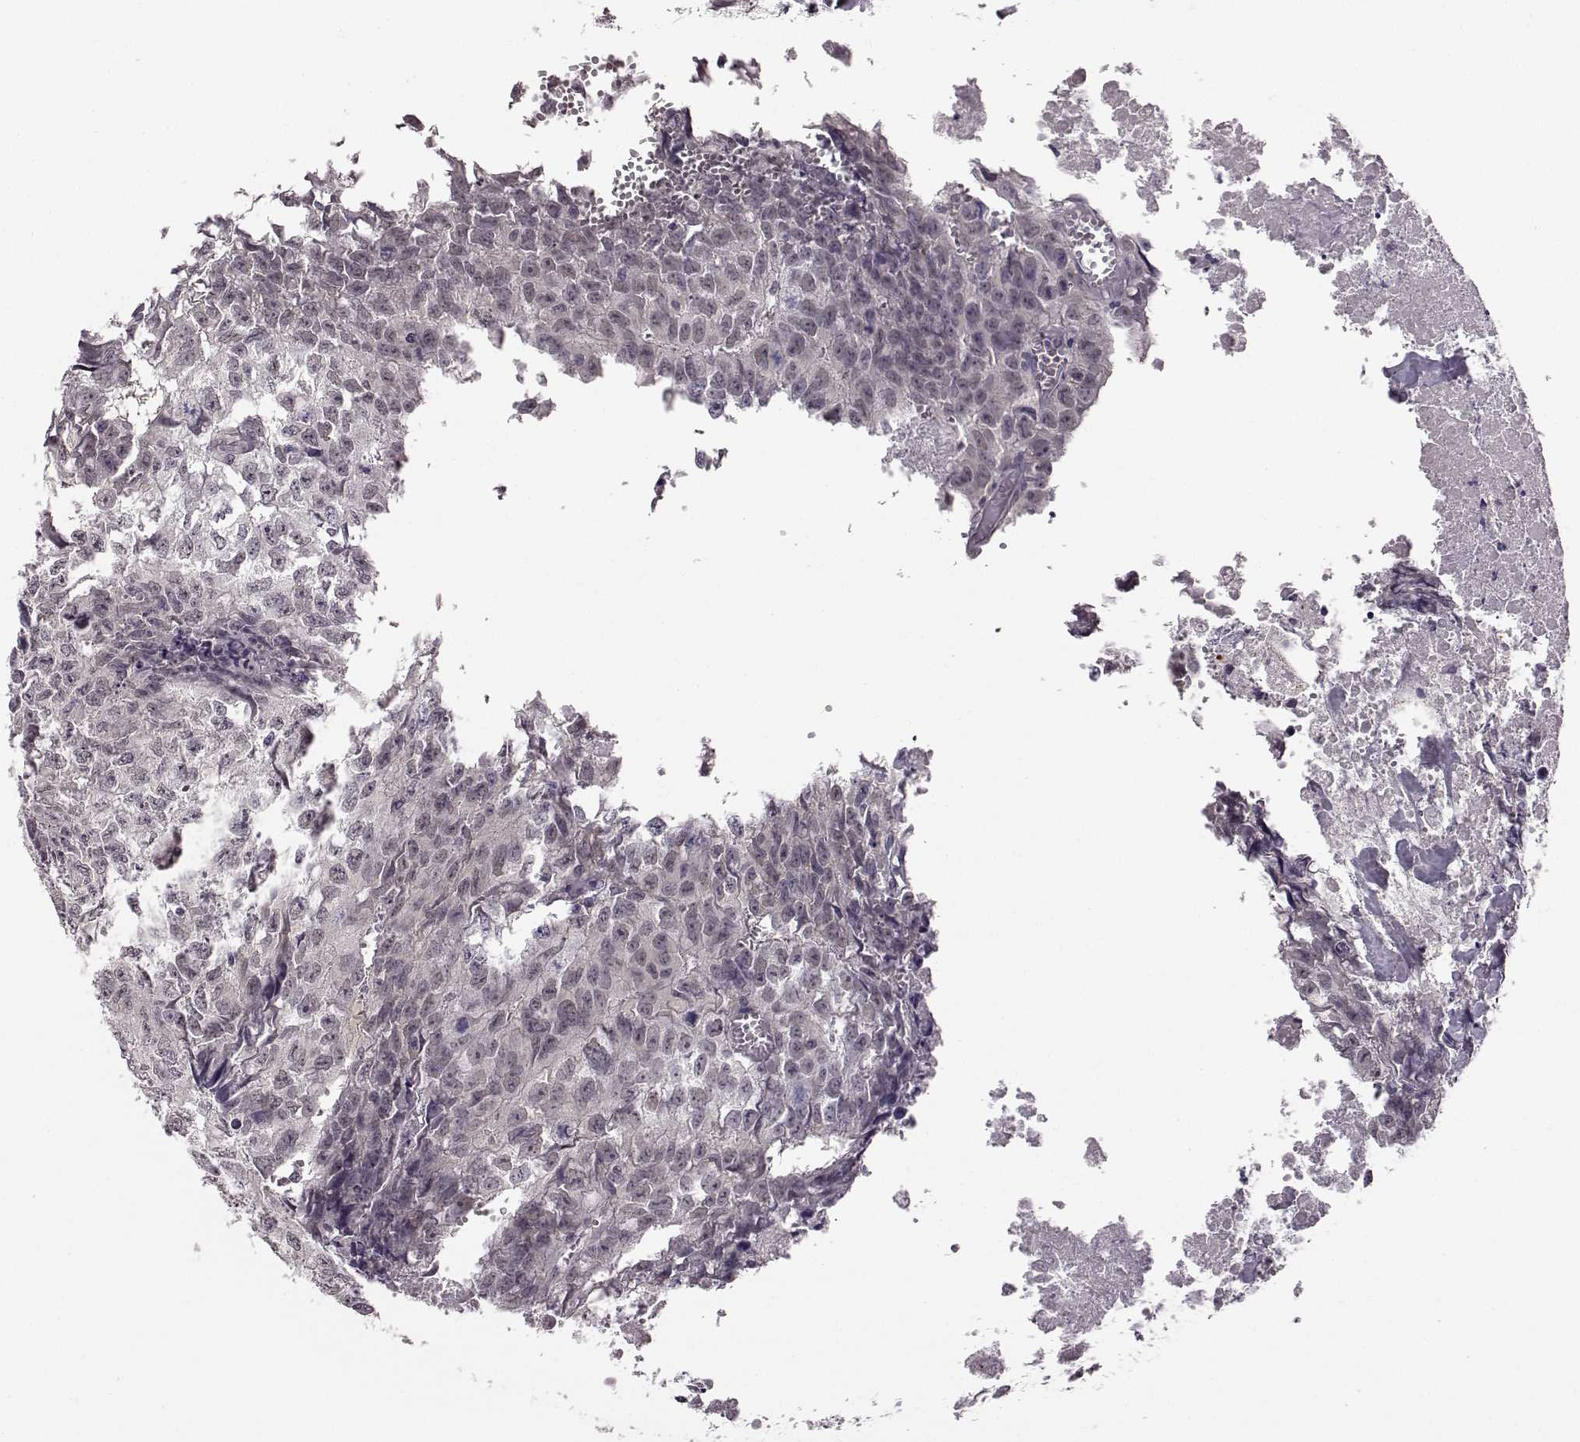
{"staining": {"intensity": "negative", "quantity": "none", "location": "none"}, "tissue": "testis cancer", "cell_type": "Tumor cells", "image_type": "cancer", "snomed": [{"axis": "morphology", "description": "Carcinoma, Embryonal, NOS"}, {"axis": "morphology", "description": "Teratoma, malignant, NOS"}, {"axis": "topography", "description": "Testis"}], "caption": "This photomicrograph is of teratoma (malignant) (testis) stained with IHC to label a protein in brown with the nuclei are counter-stained blue. There is no staining in tumor cells.", "gene": "C10orf62", "patient": {"sex": "male", "age": 24}}